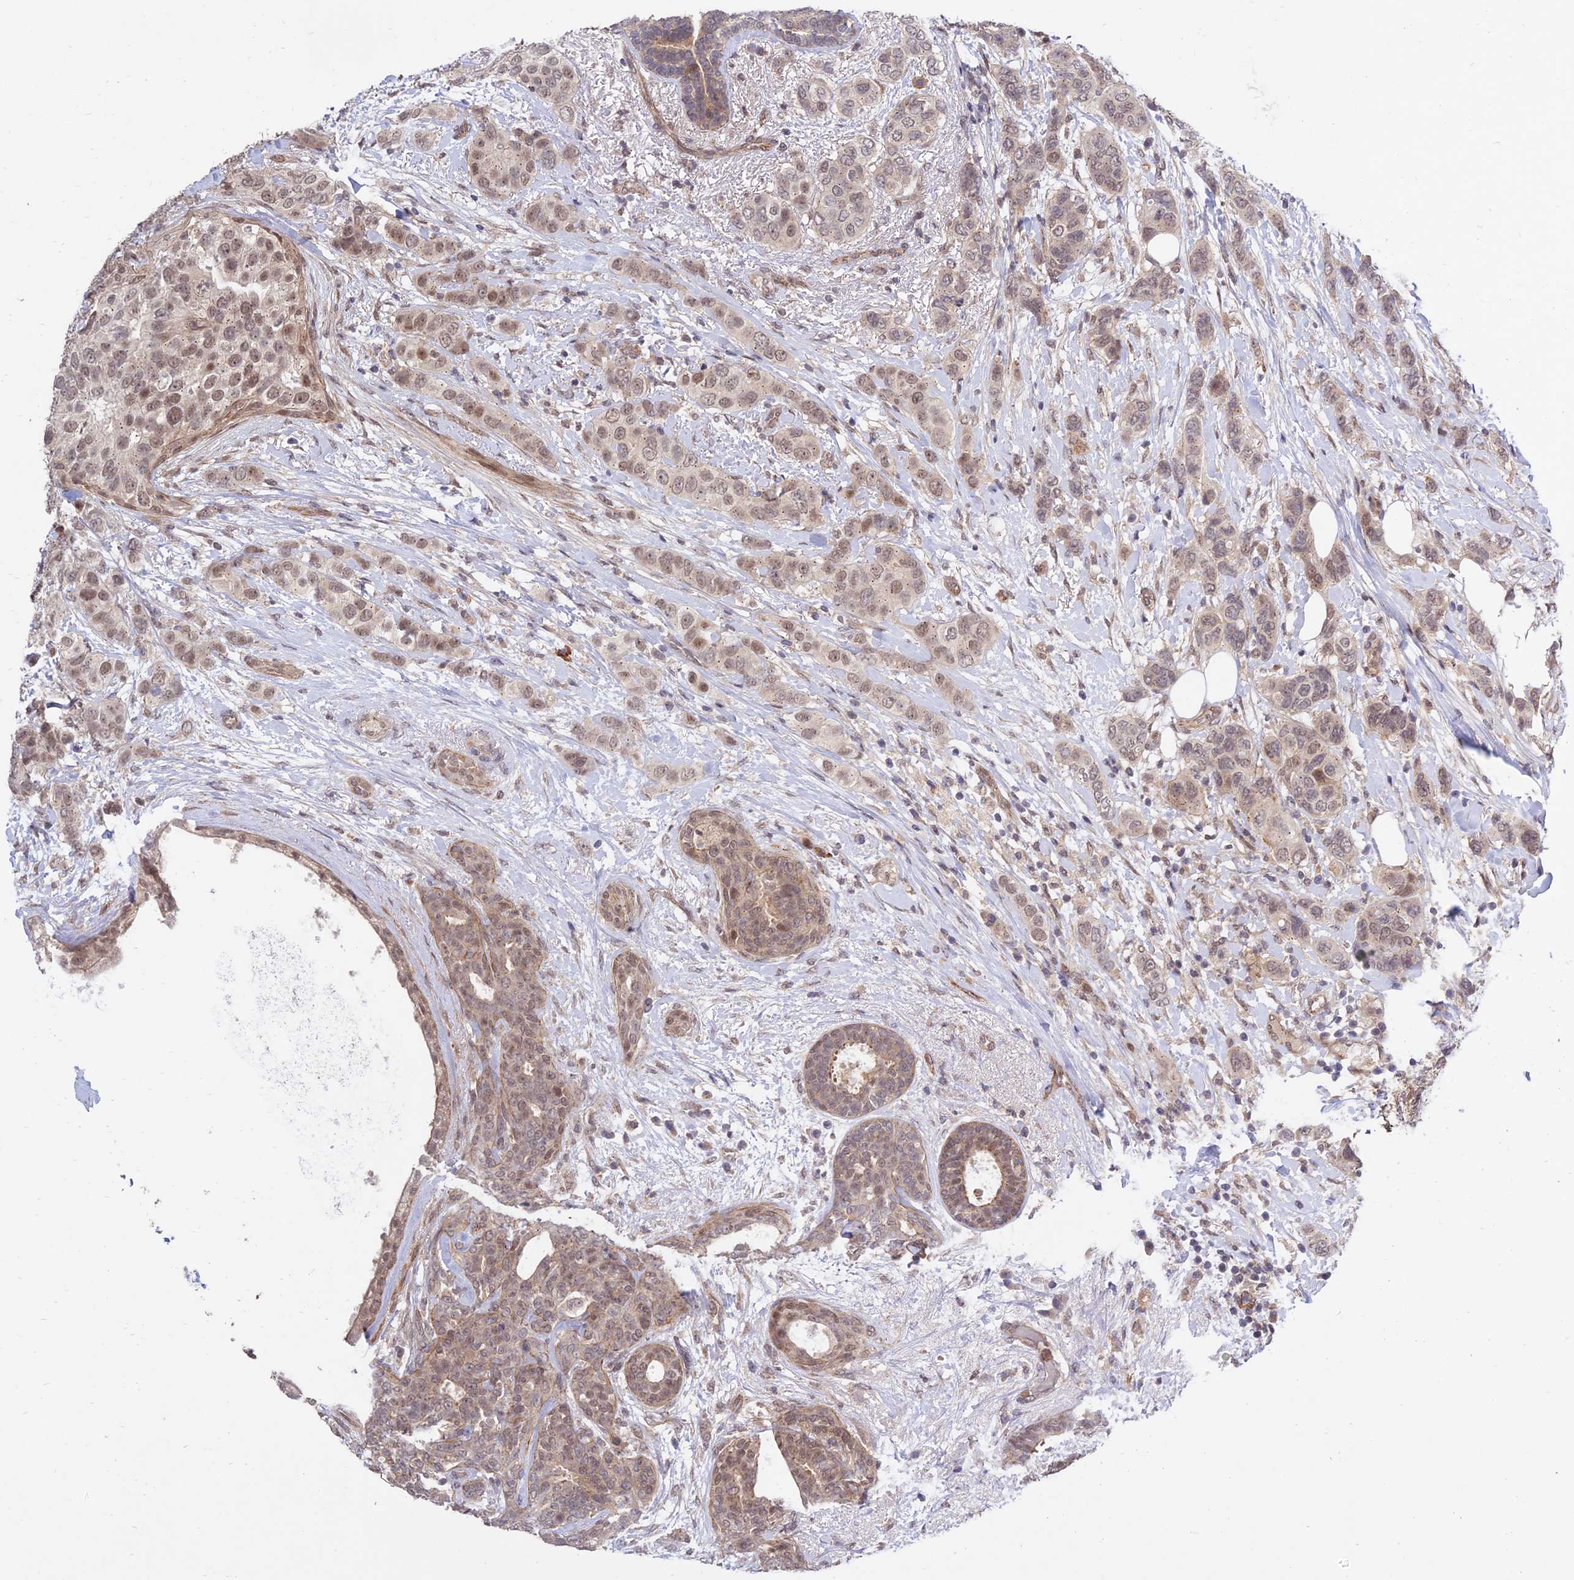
{"staining": {"intensity": "moderate", "quantity": ">75%", "location": "nuclear"}, "tissue": "breast cancer", "cell_type": "Tumor cells", "image_type": "cancer", "snomed": [{"axis": "morphology", "description": "Lobular carcinoma"}, {"axis": "topography", "description": "Breast"}], "caption": "This photomicrograph demonstrates breast cancer stained with immunohistochemistry to label a protein in brown. The nuclear of tumor cells show moderate positivity for the protein. Nuclei are counter-stained blue.", "gene": "ZNF85", "patient": {"sex": "female", "age": 51}}